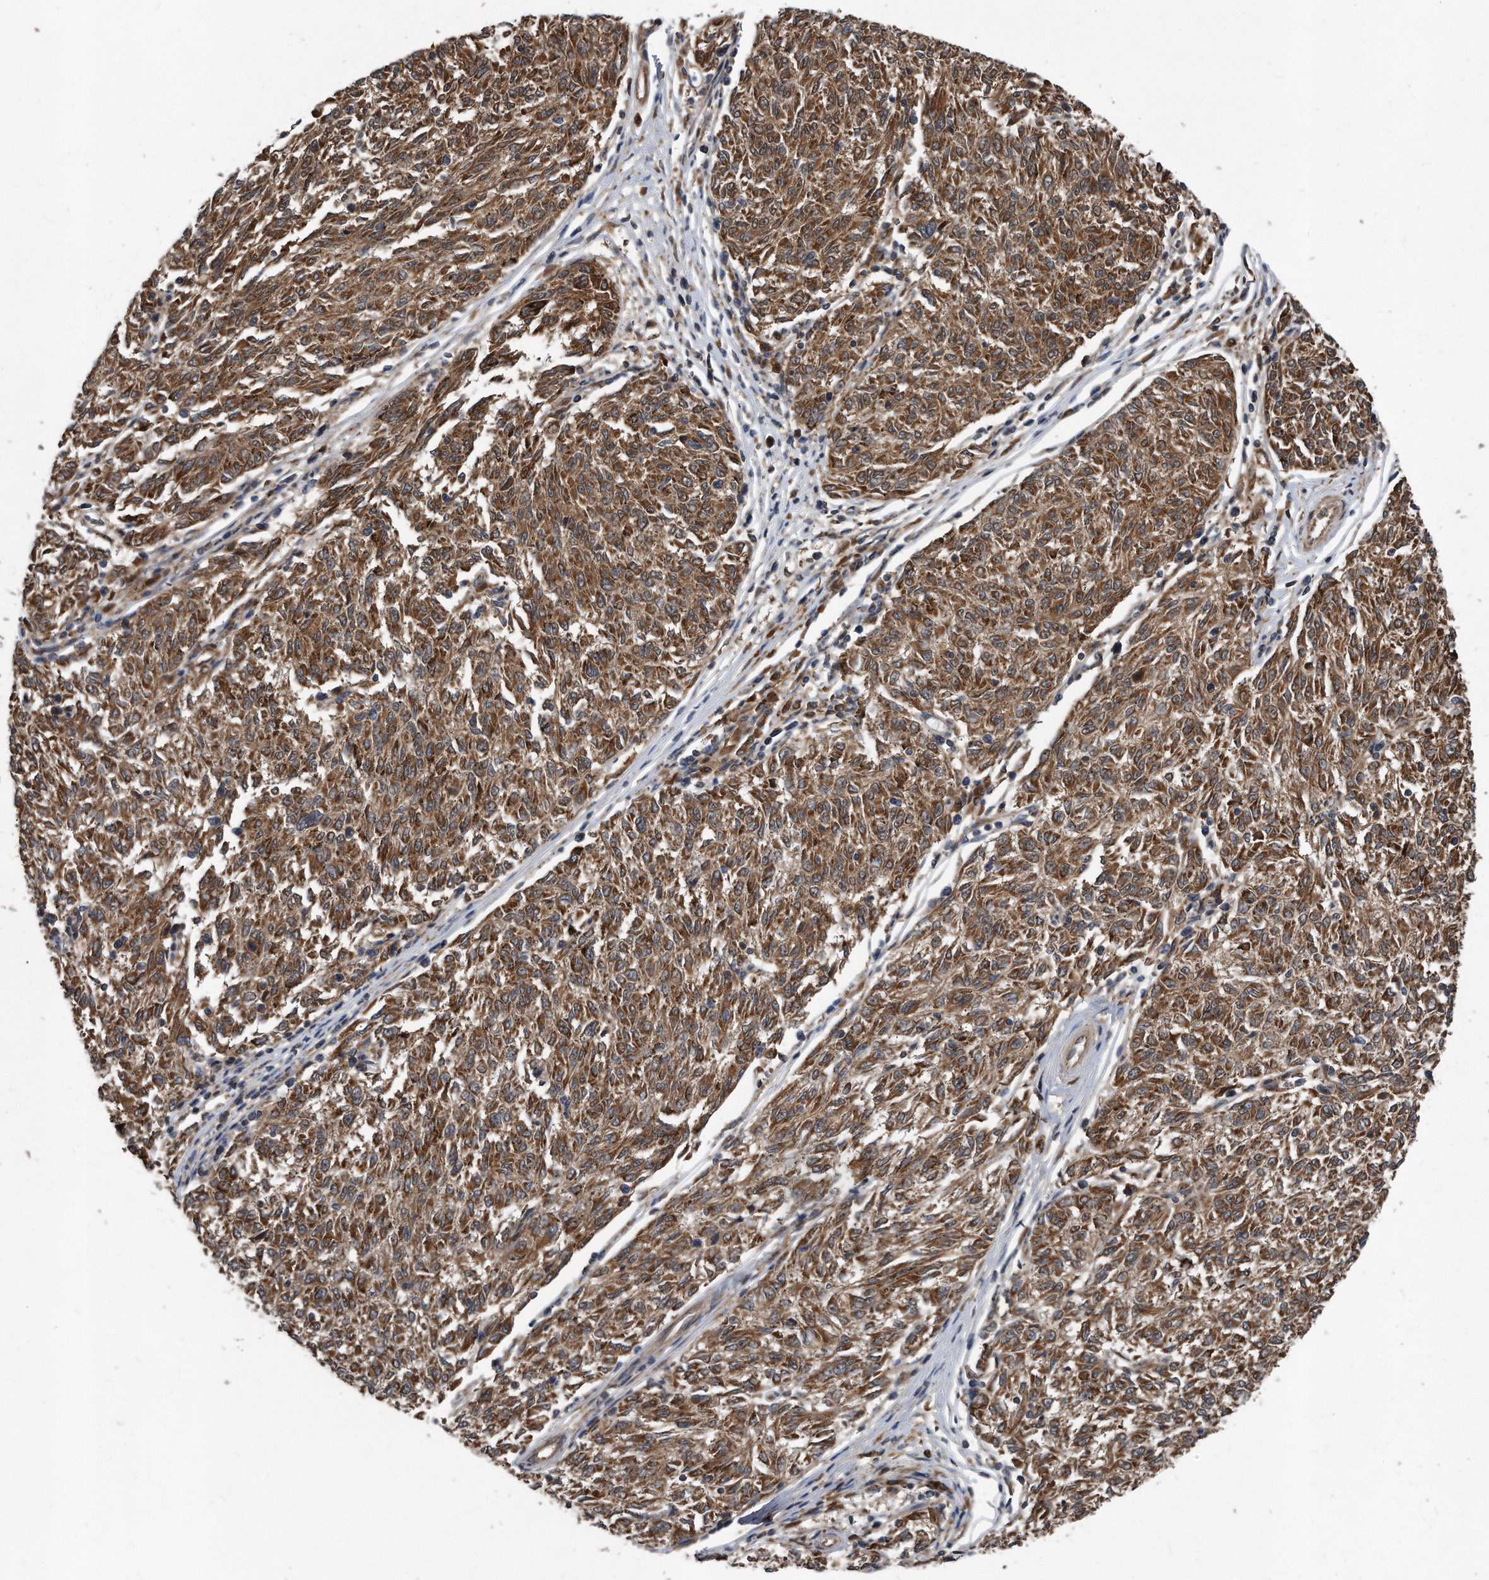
{"staining": {"intensity": "moderate", "quantity": ">75%", "location": "cytoplasmic/membranous"}, "tissue": "melanoma", "cell_type": "Tumor cells", "image_type": "cancer", "snomed": [{"axis": "morphology", "description": "Malignant melanoma, NOS"}, {"axis": "topography", "description": "Skin"}], "caption": "This is a photomicrograph of immunohistochemistry (IHC) staining of melanoma, which shows moderate positivity in the cytoplasmic/membranous of tumor cells.", "gene": "FAM136A", "patient": {"sex": "female", "age": 72}}